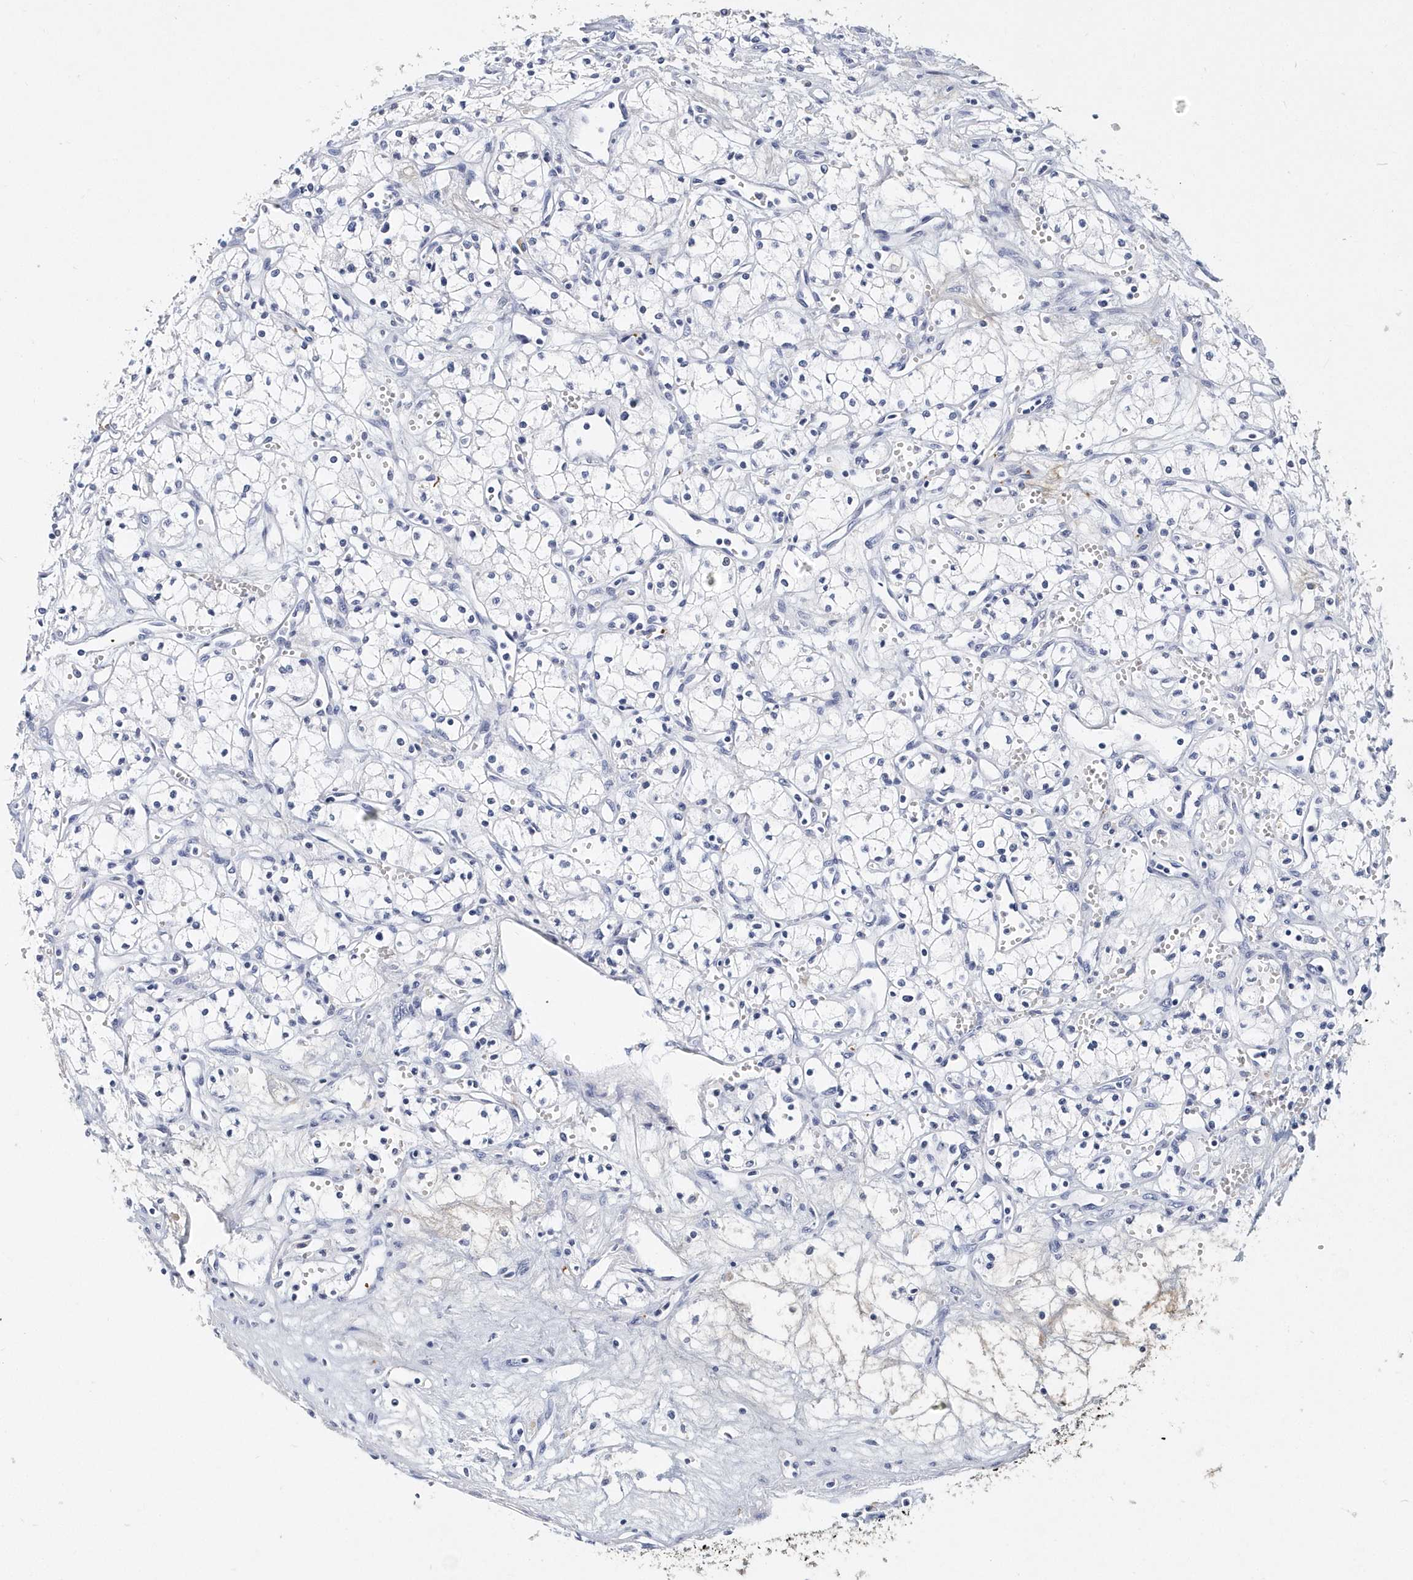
{"staining": {"intensity": "negative", "quantity": "none", "location": "none"}, "tissue": "renal cancer", "cell_type": "Tumor cells", "image_type": "cancer", "snomed": [{"axis": "morphology", "description": "Adenocarcinoma, NOS"}, {"axis": "topography", "description": "Kidney"}], "caption": "Renal cancer stained for a protein using immunohistochemistry (IHC) shows no positivity tumor cells.", "gene": "ITGA2B", "patient": {"sex": "male", "age": 59}}